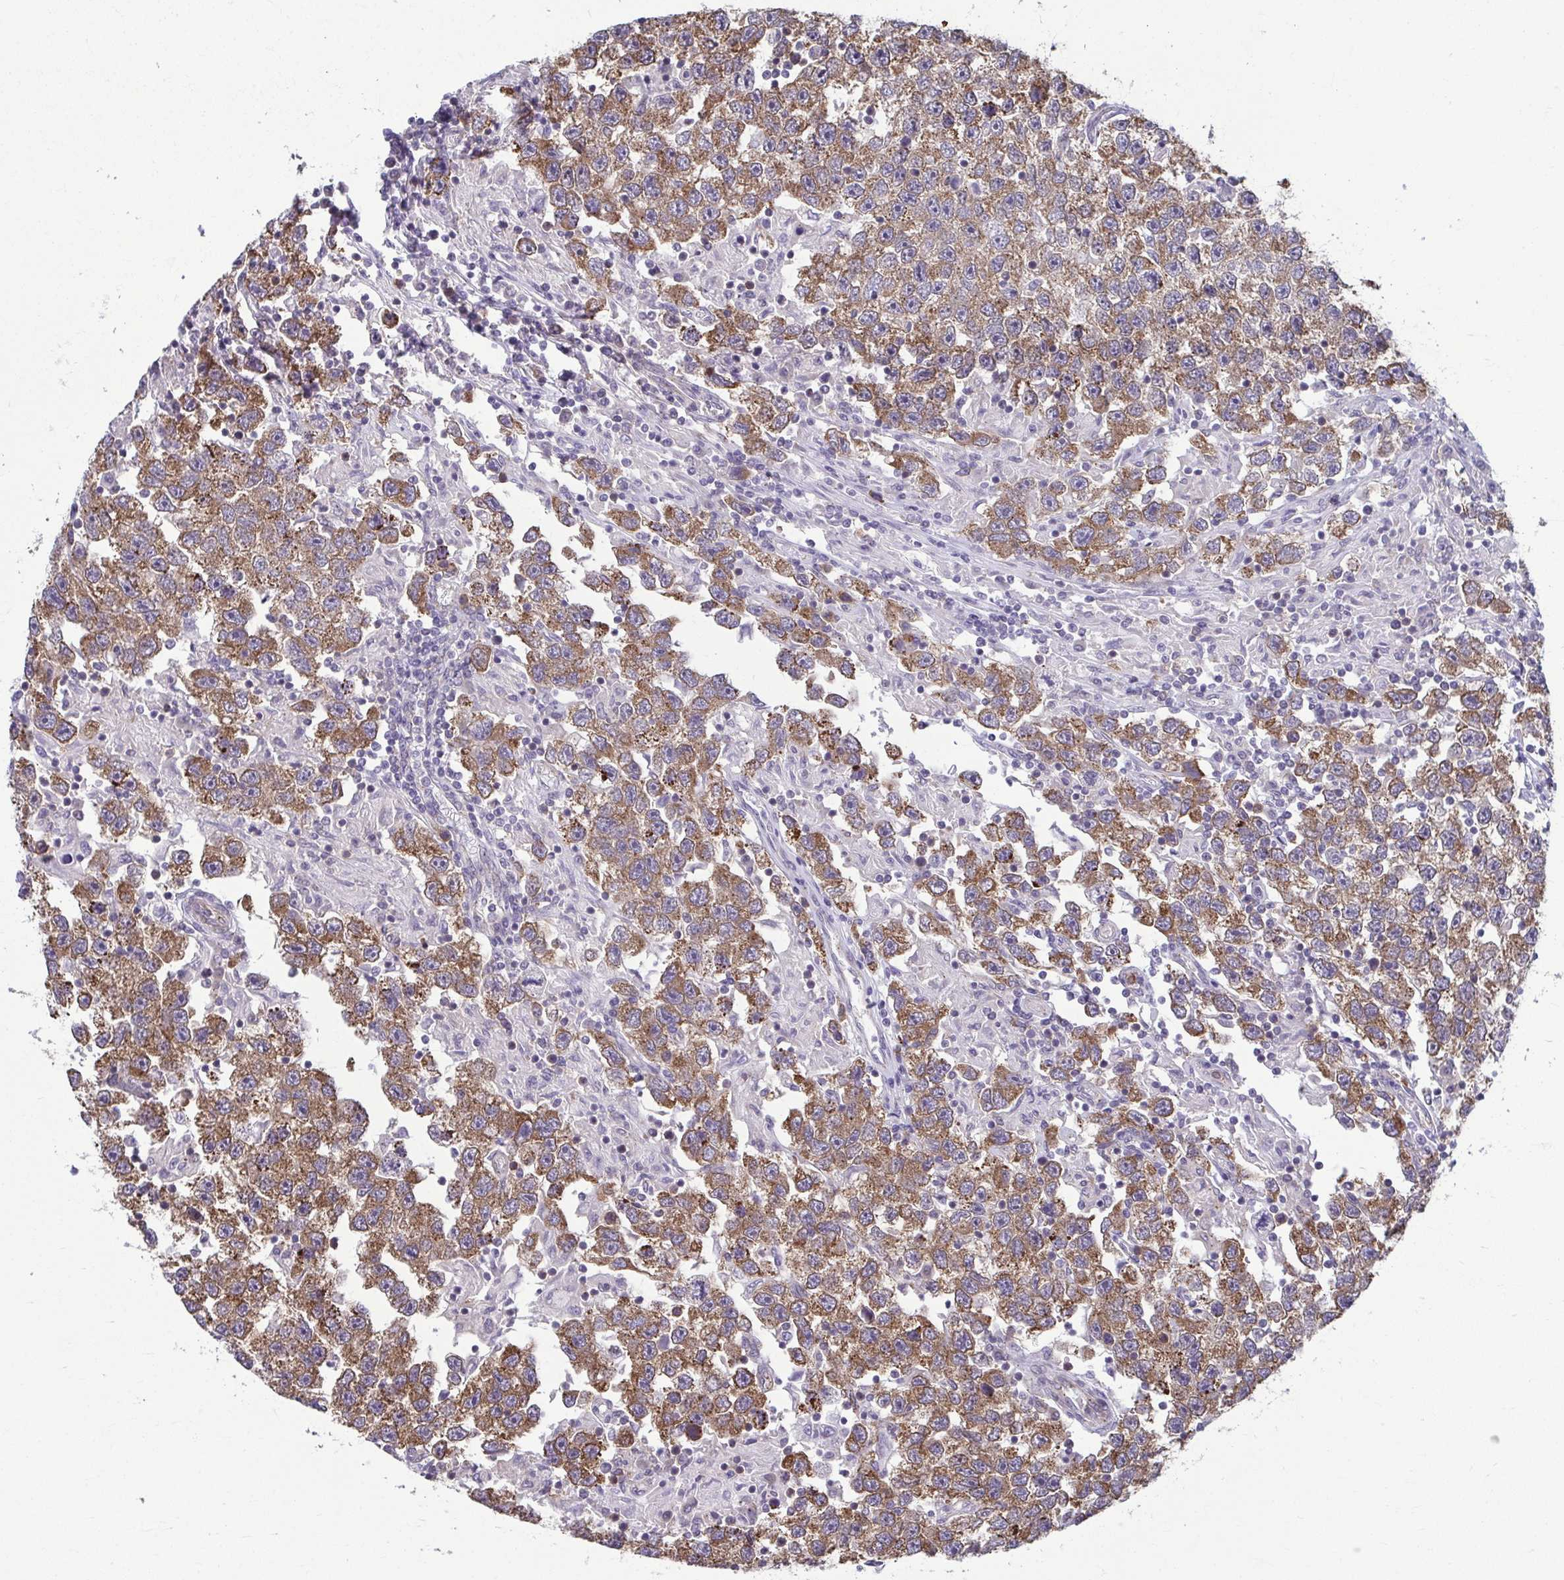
{"staining": {"intensity": "moderate", "quantity": ">75%", "location": "cytoplasmic/membranous"}, "tissue": "testis cancer", "cell_type": "Tumor cells", "image_type": "cancer", "snomed": [{"axis": "morphology", "description": "Seminoma, NOS"}, {"axis": "topography", "description": "Testis"}], "caption": "Approximately >75% of tumor cells in human testis cancer demonstrate moderate cytoplasmic/membranous protein expression as visualized by brown immunohistochemical staining.", "gene": "TMEM108", "patient": {"sex": "male", "age": 26}}